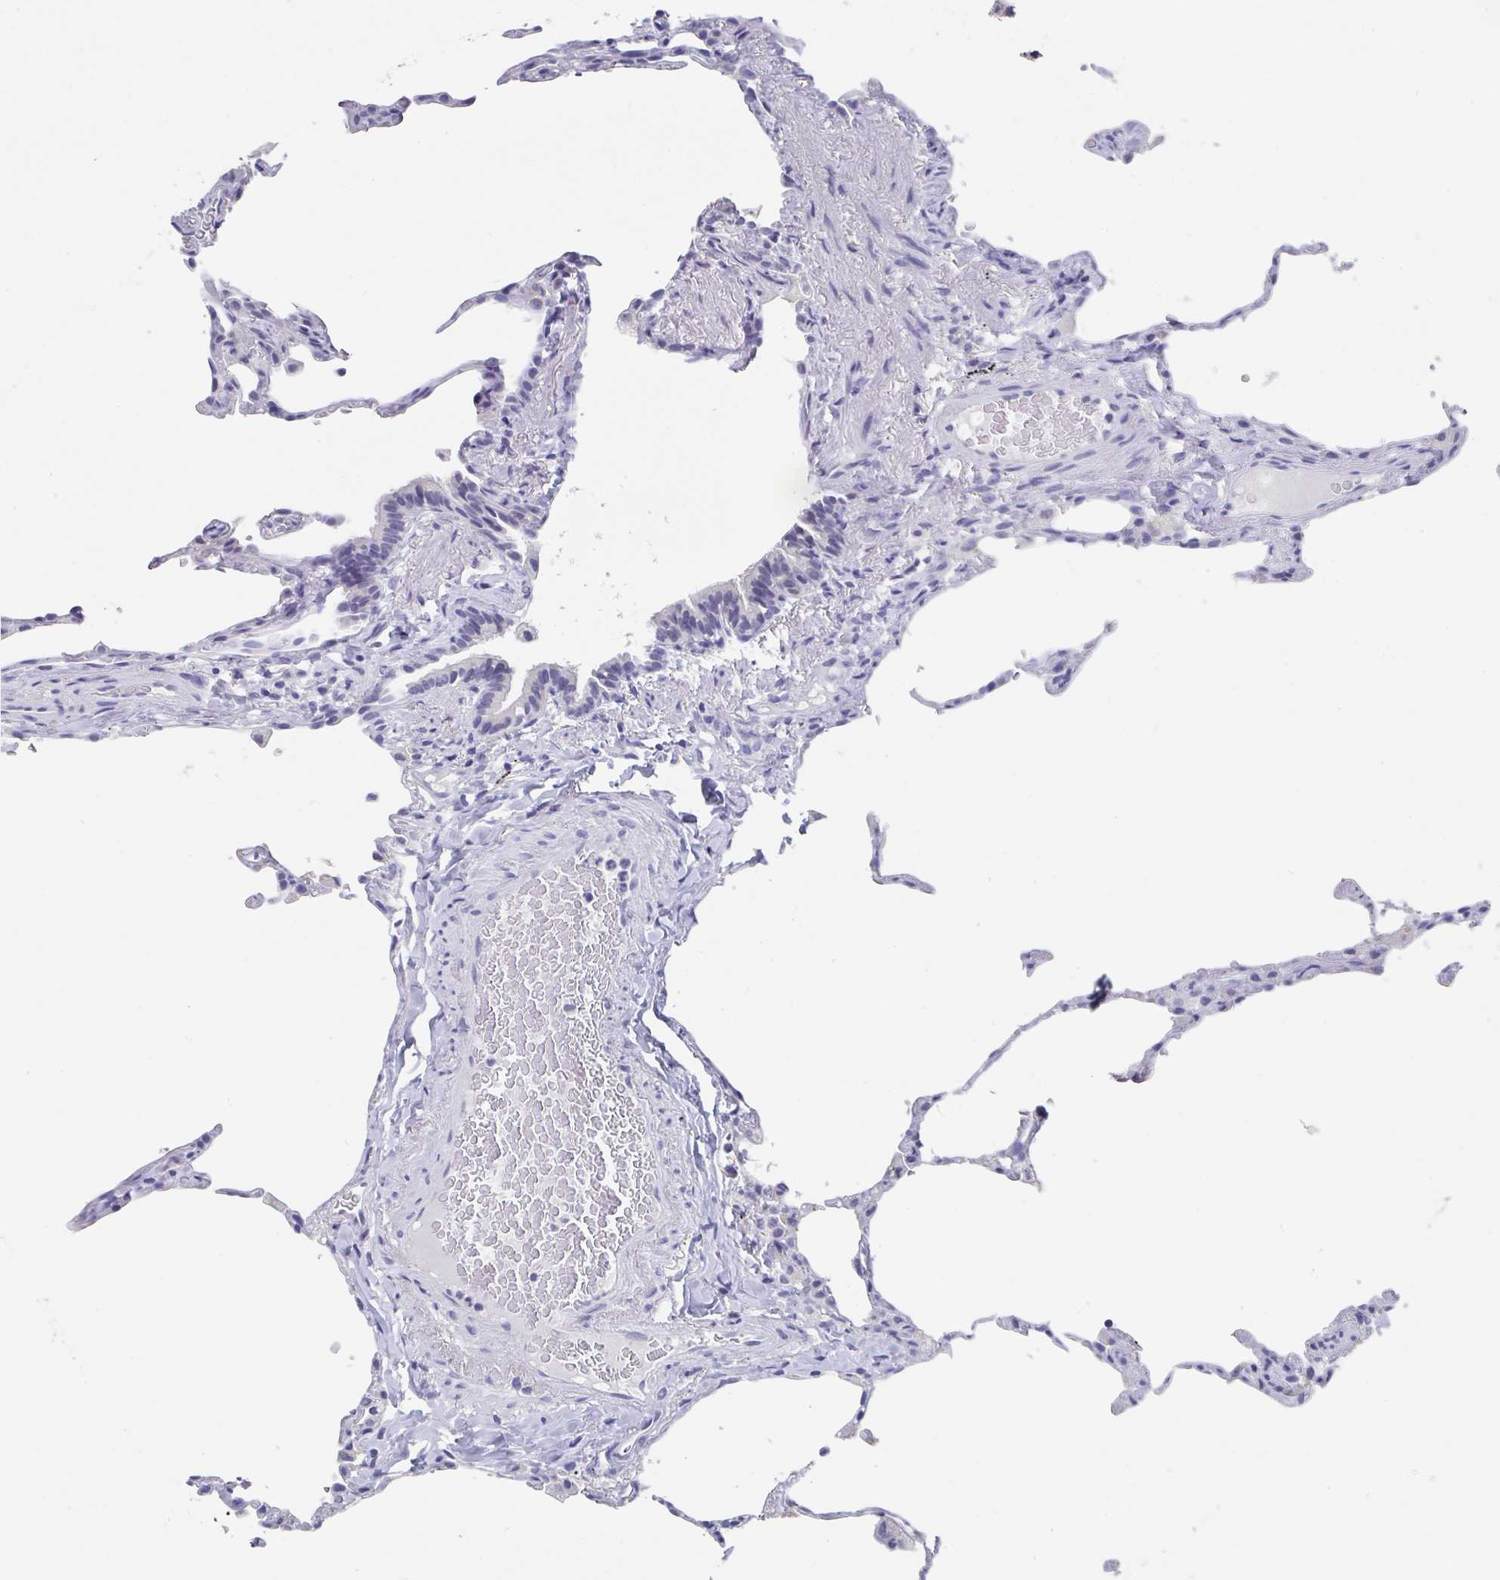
{"staining": {"intensity": "negative", "quantity": "none", "location": "none"}, "tissue": "lung", "cell_type": "Alveolar cells", "image_type": "normal", "snomed": [{"axis": "morphology", "description": "Normal tissue, NOS"}, {"axis": "topography", "description": "Lung"}], "caption": "A histopathology image of lung stained for a protein demonstrates no brown staining in alveolar cells. (DAB IHC with hematoxylin counter stain).", "gene": "TNFRSF8", "patient": {"sex": "female", "age": 57}}